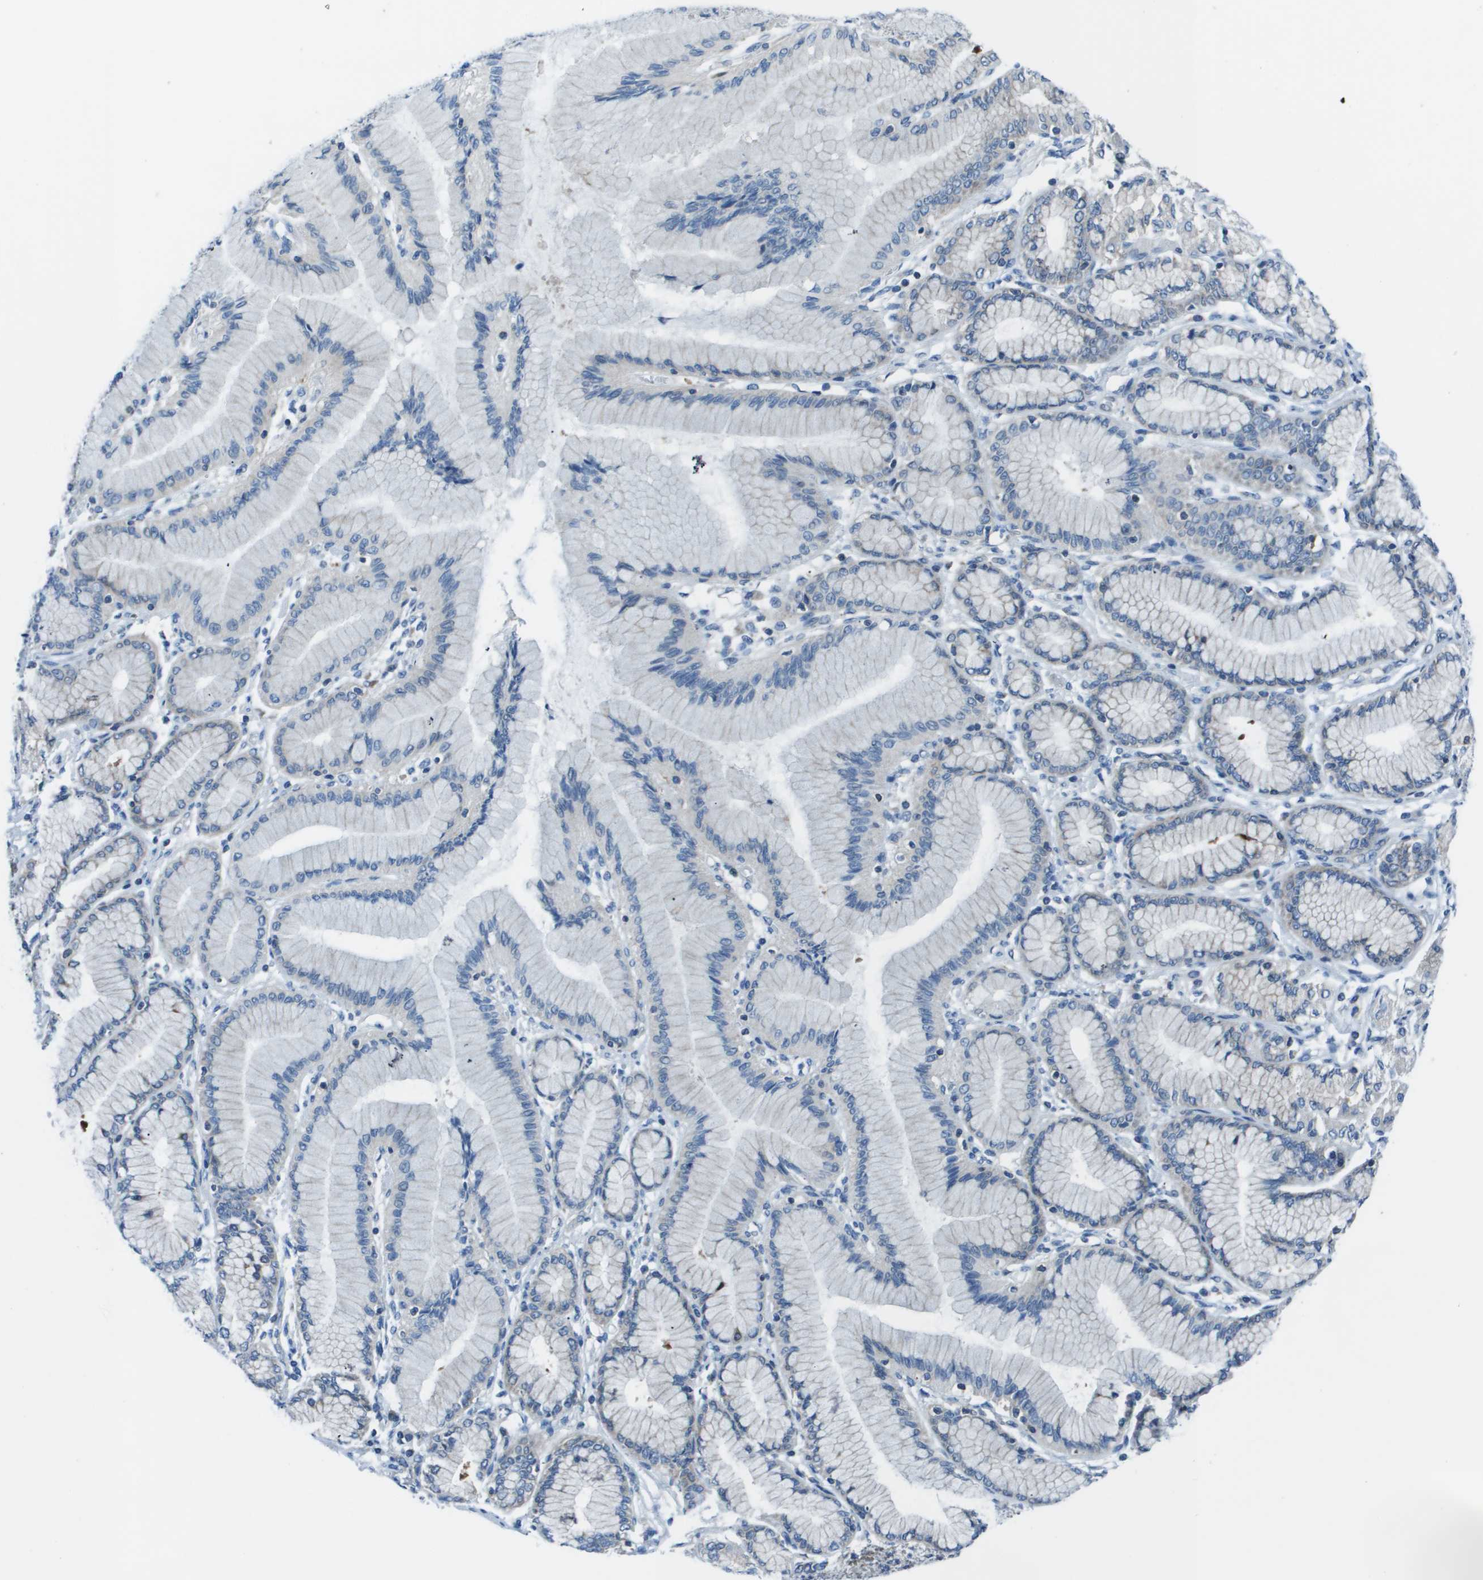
{"staining": {"intensity": "negative", "quantity": "none", "location": "none"}, "tissue": "stomach cancer", "cell_type": "Tumor cells", "image_type": "cancer", "snomed": [{"axis": "morphology", "description": "Normal tissue, NOS"}, {"axis": "morphology", "description": "Adenocarcinoma, NOS"}, {"axis": "topography", "description": "Stomach, upper"}, {"axis": "topography", "description": "Stomach"}], "caption": "Histopathology image shows no significant protein positivity in tumor cells of adenocarcinoma (stomach). Brightfield microscopy of IHC stained with DAB (brown) and hematoxylin (blue), captured at high magnification.", "gene": "STIP1", "patient": {"sex": "female", "age": 65}}